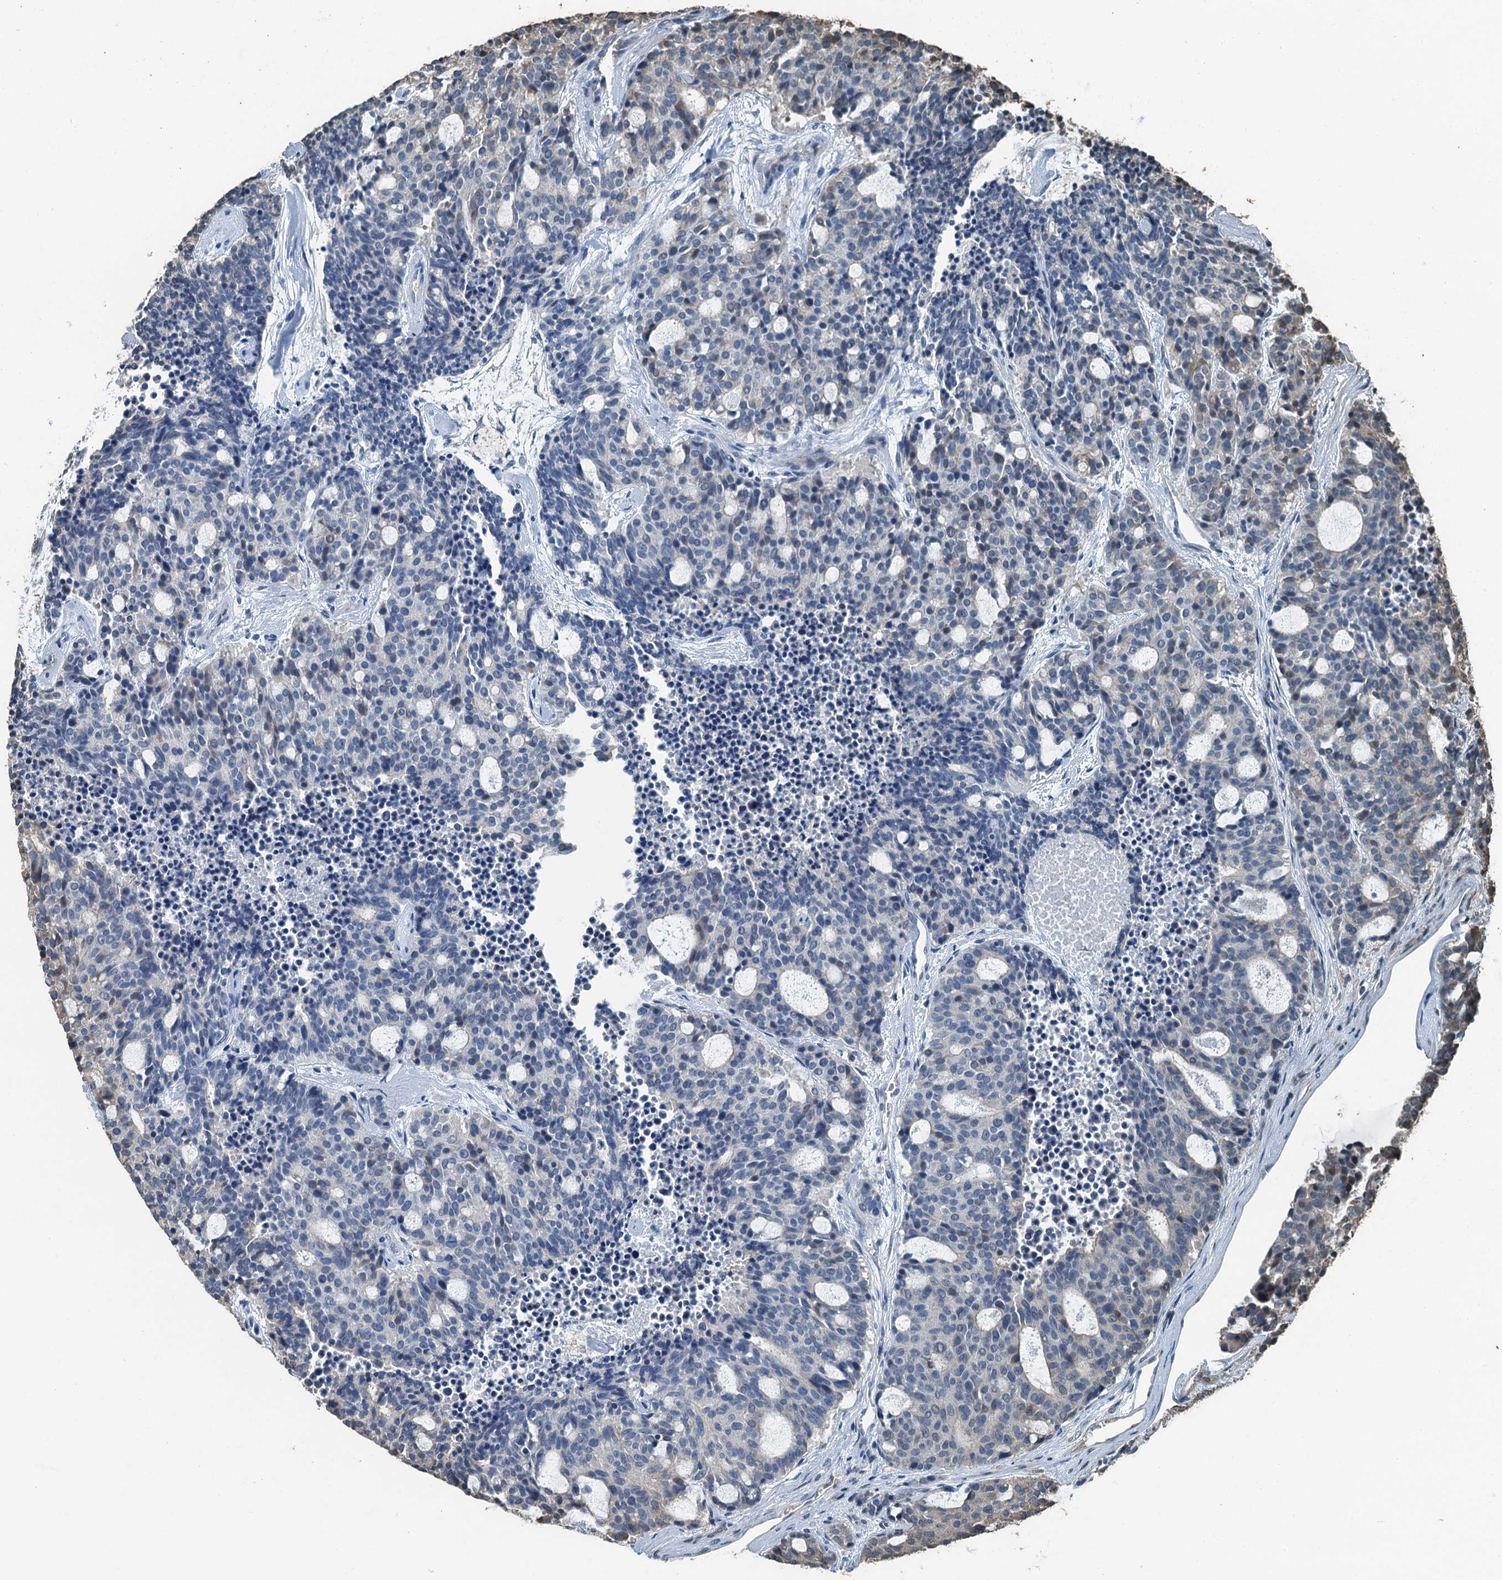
{"staining": {"intensity": "negative", "quantity": "none", "location": "none"}, "tissue": "carcinoid", "cell_type": "Tumor cells", "image_type": "cancer", "snomed": [{"axis": "morphology", "description": "Carcinoid, malignant, NOS"}, {"axis": "topography", "description": "Pancreas"}], "caption": "There is no significant staining in tumor cells of carcinoid.", "gene": "PIGN", "patient": {"sex": "female", "age": 54}}